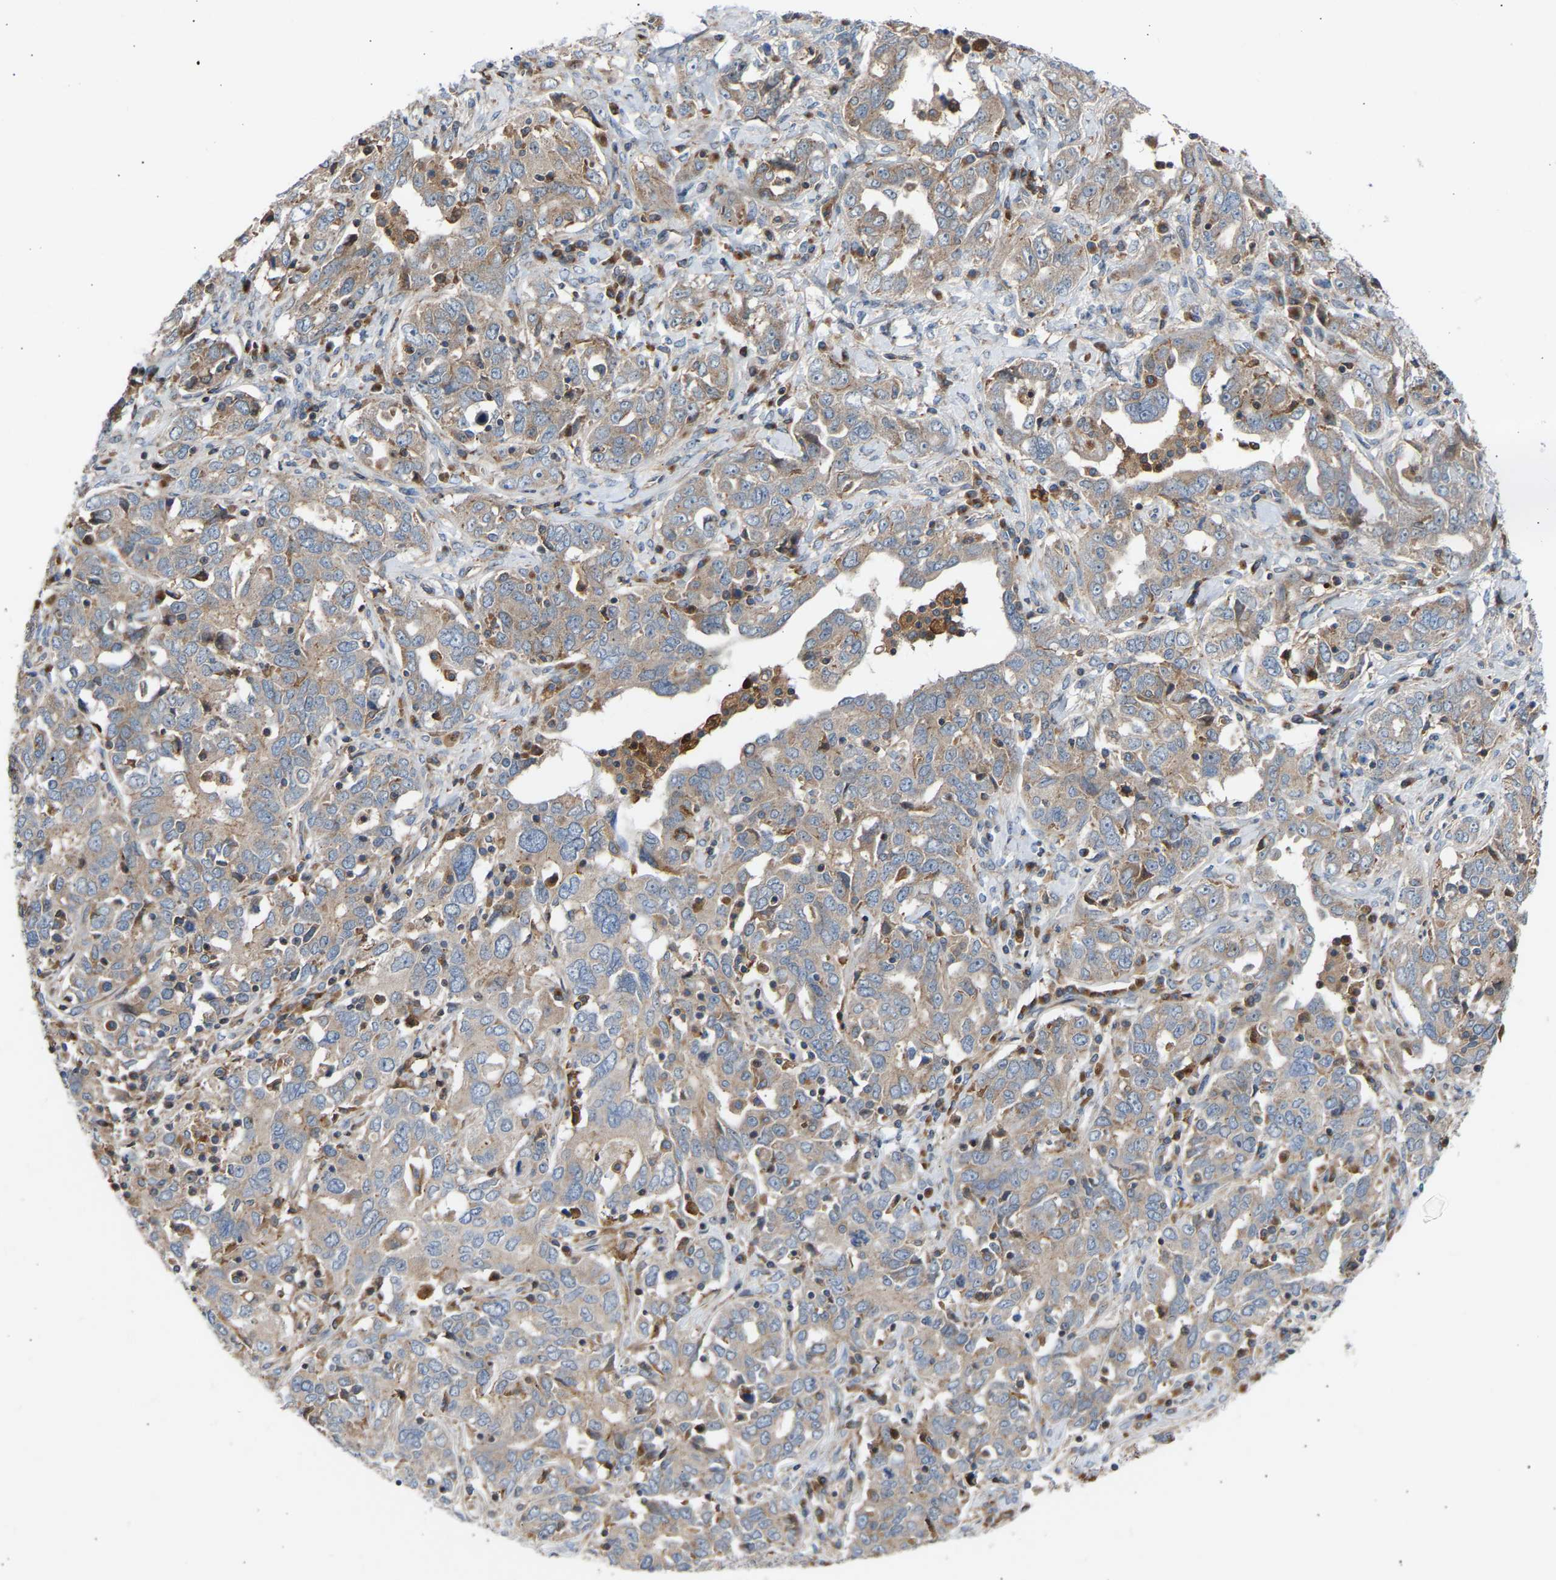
{"staining": {"intensity": "weak", "quantity": ">75%", "location": "cytoplasmic/membranous"}, "tissue": "ovarian cancer", "cell_type": "Tumor cells", "image_type": "cancer", "snomed": [{"axis": "morphology", "description": "Carcinoma, endometroid"}, {"axis": "topography", "description": "Ovary"}], "caption": "The image exhibits a brown stain indicating the presence of a protein in the cytoplasmic/membranous of tumor cells in ovarian cancer (endometroid carcinoma).", "gene": "GCN1", "patient": {"sex": "female", "age": 62}}